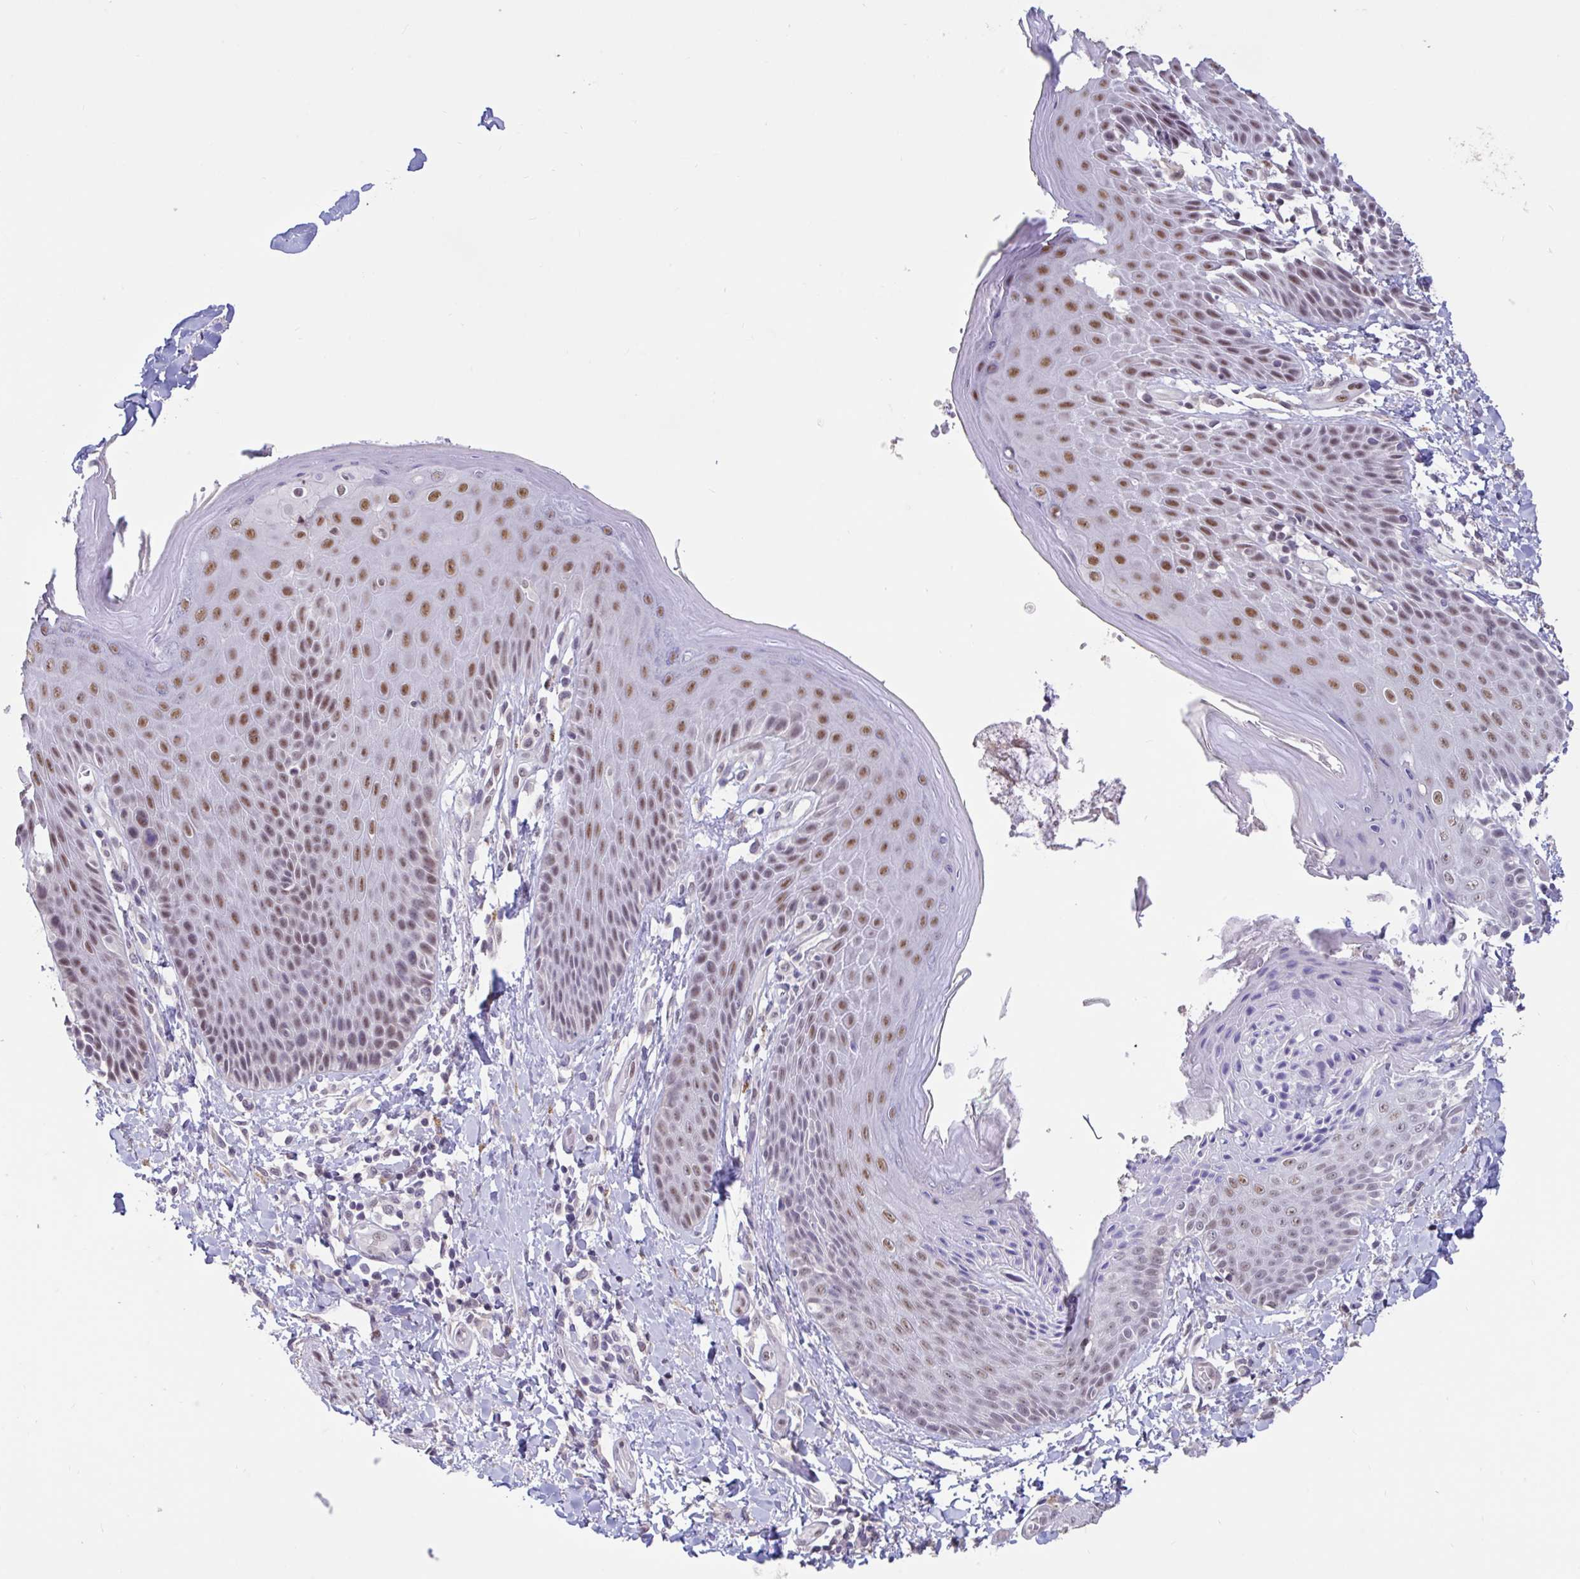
{"staining": {"intensity": "moderate", "quantity": ">75%", "location": "cytoplasmic/membranous,nuclear"}, "tissue": "skin", "cell_type": "Epidermal cells", "image_type": "normal", "snomed": [{"axis": "morphology", "description": "Normal tissue, NOS"}, {"axis": "topography", "description": "Anal"}, {"axis": "topography", "description": "Peripheral nerve tissue"}], "caption": "Brown immunohistochemical staining in normal skin exhibits moderate cytoplasmic/membranous,nuclear expression in approximately >75% of epidermal cells. (Brightfield microscopy of DAB IHC at high magnification).", "gene": "DDX39A", "patient": {"sex": "male", "age": 51}}